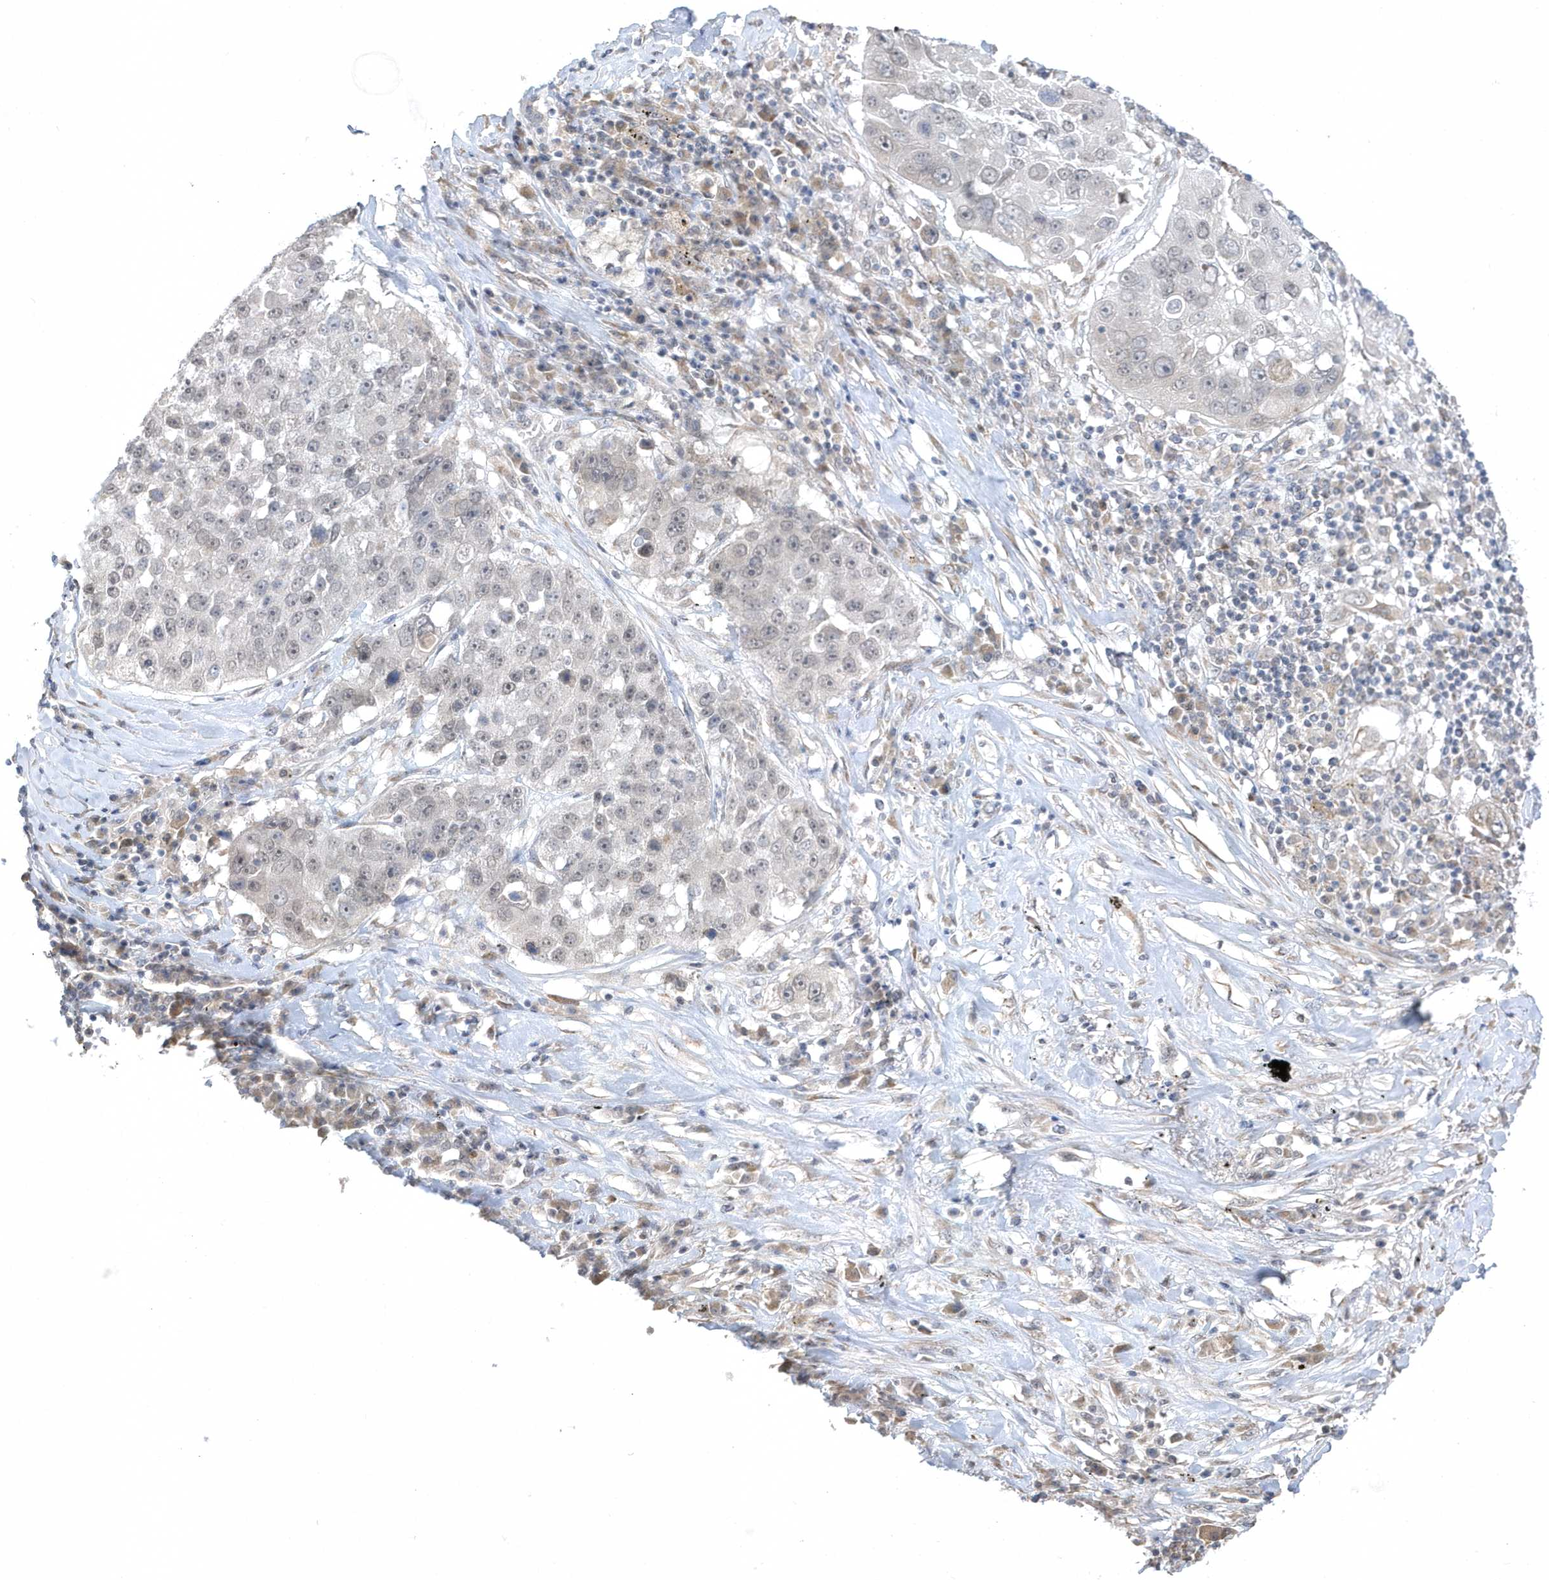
{"staining": {"intensity": "weak", "quantity": "<25%", "location": "nuclear"}, "tissue": "lung cancer", "cell_type": "Tumor cells", "image_type": "cancer", "snomed": [{"axis": "morphology", "description": "Squamous cell carcinoma, NOS"}, {"axis": "topography", "description": "Lung"}], "caption": "Lung squamous cell carcinoma was stained to show a protein in brown. There is no significant positivity in tumor cells. (DAB IHC, high magnification).", "gene": "ZC3H12D", "patient": {"sex": "male", "age": 61}}